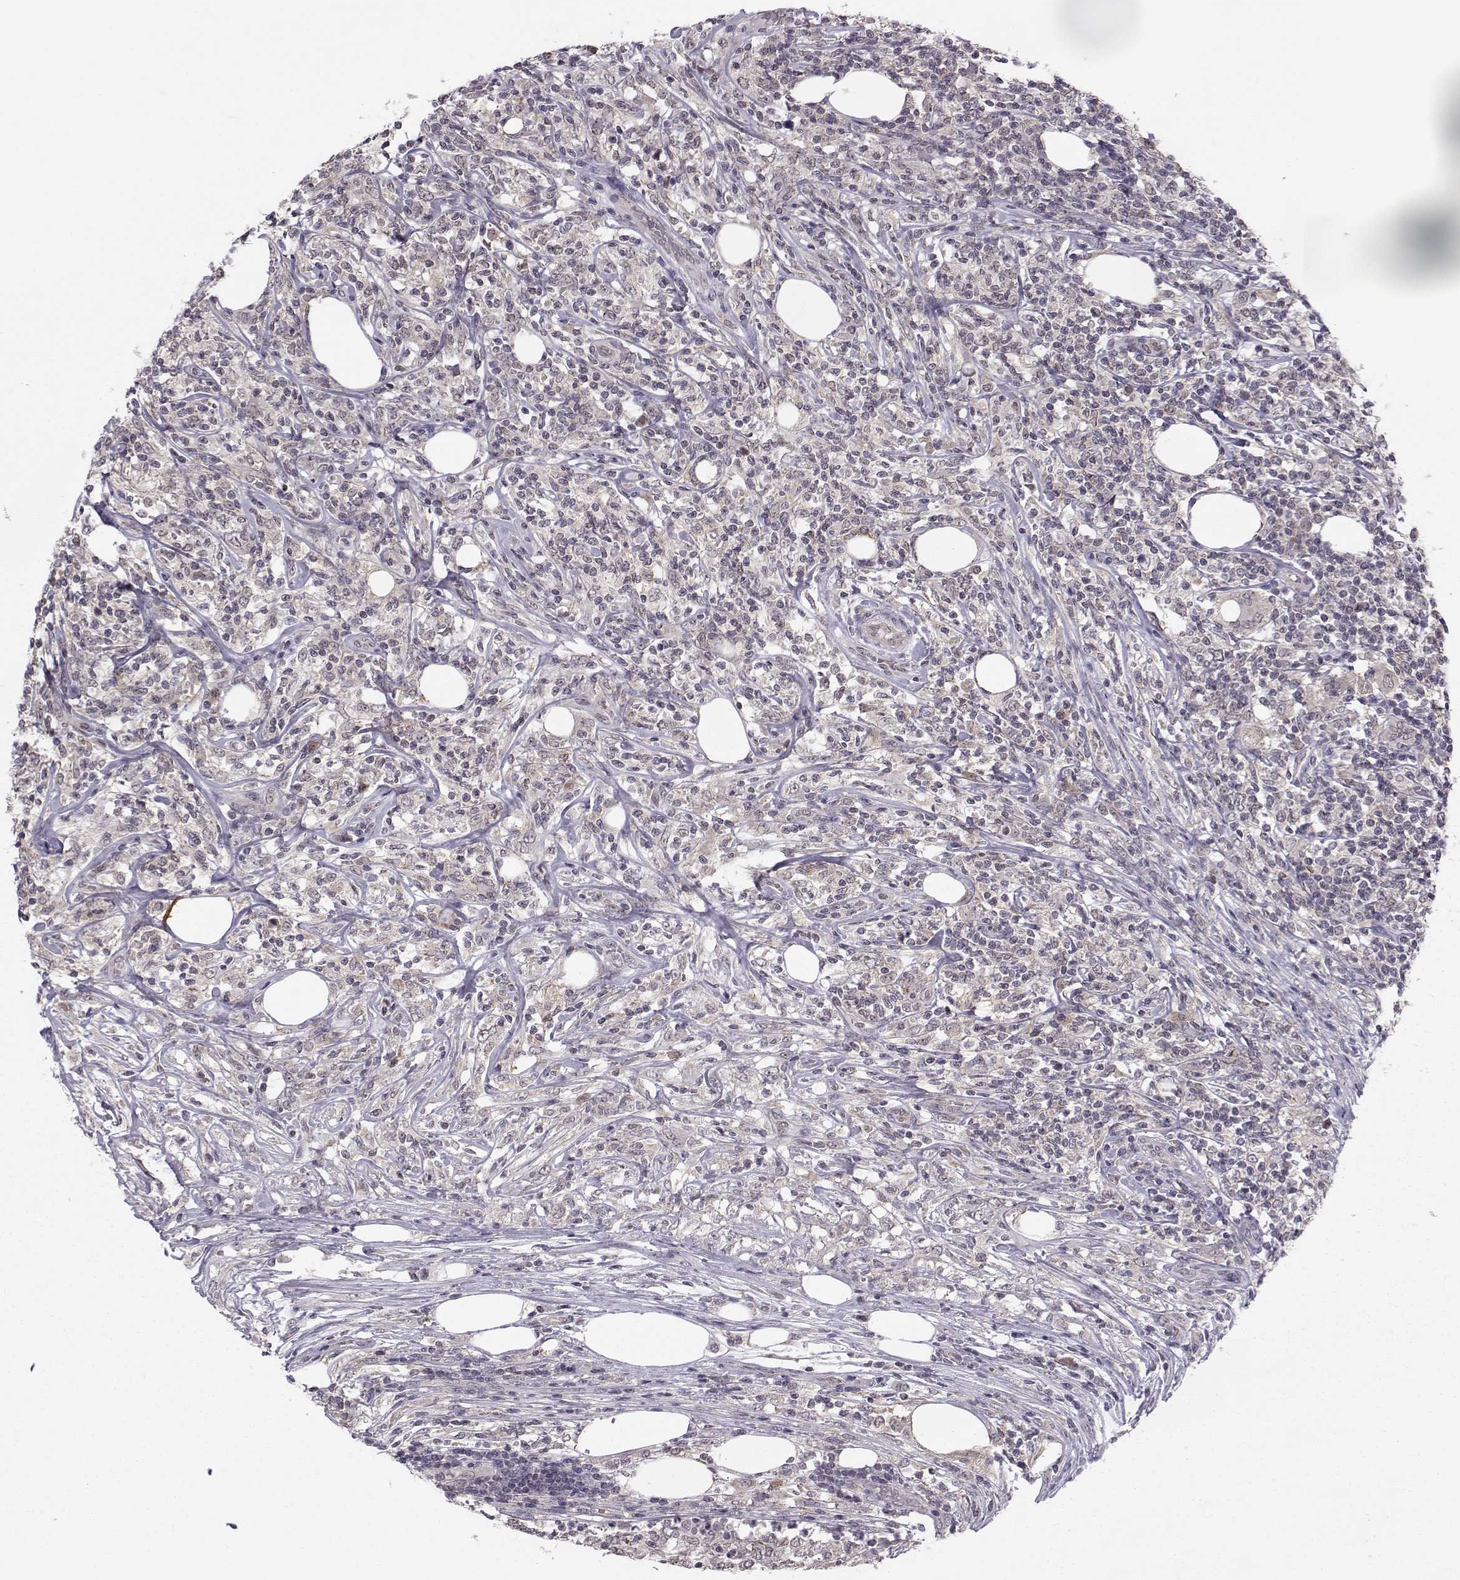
{"staining": {"intensity": "negative", "quantity": "none", "location": "none"}, "tissue": "lymphoma", "cell_type": "Tumor cells", "image_type": "cancer", "snomed": [{"axis": "morphology", "description": "Malignant lymphoma, non-Hodgkin's type, High grade"}, {"axis": "topography", "description": "Lymph node"}], "caption": "An immunohistochemistry (IHC) image of malignant lymphoma, non-Hodgkin's type (high-grade) is shown. There is no staining in tumor cells of malignant lymphoma, non-Hodgkin's type (high-grade).", "gene": "KIF13B", "patient": {"sex": "female", "age": 84}}